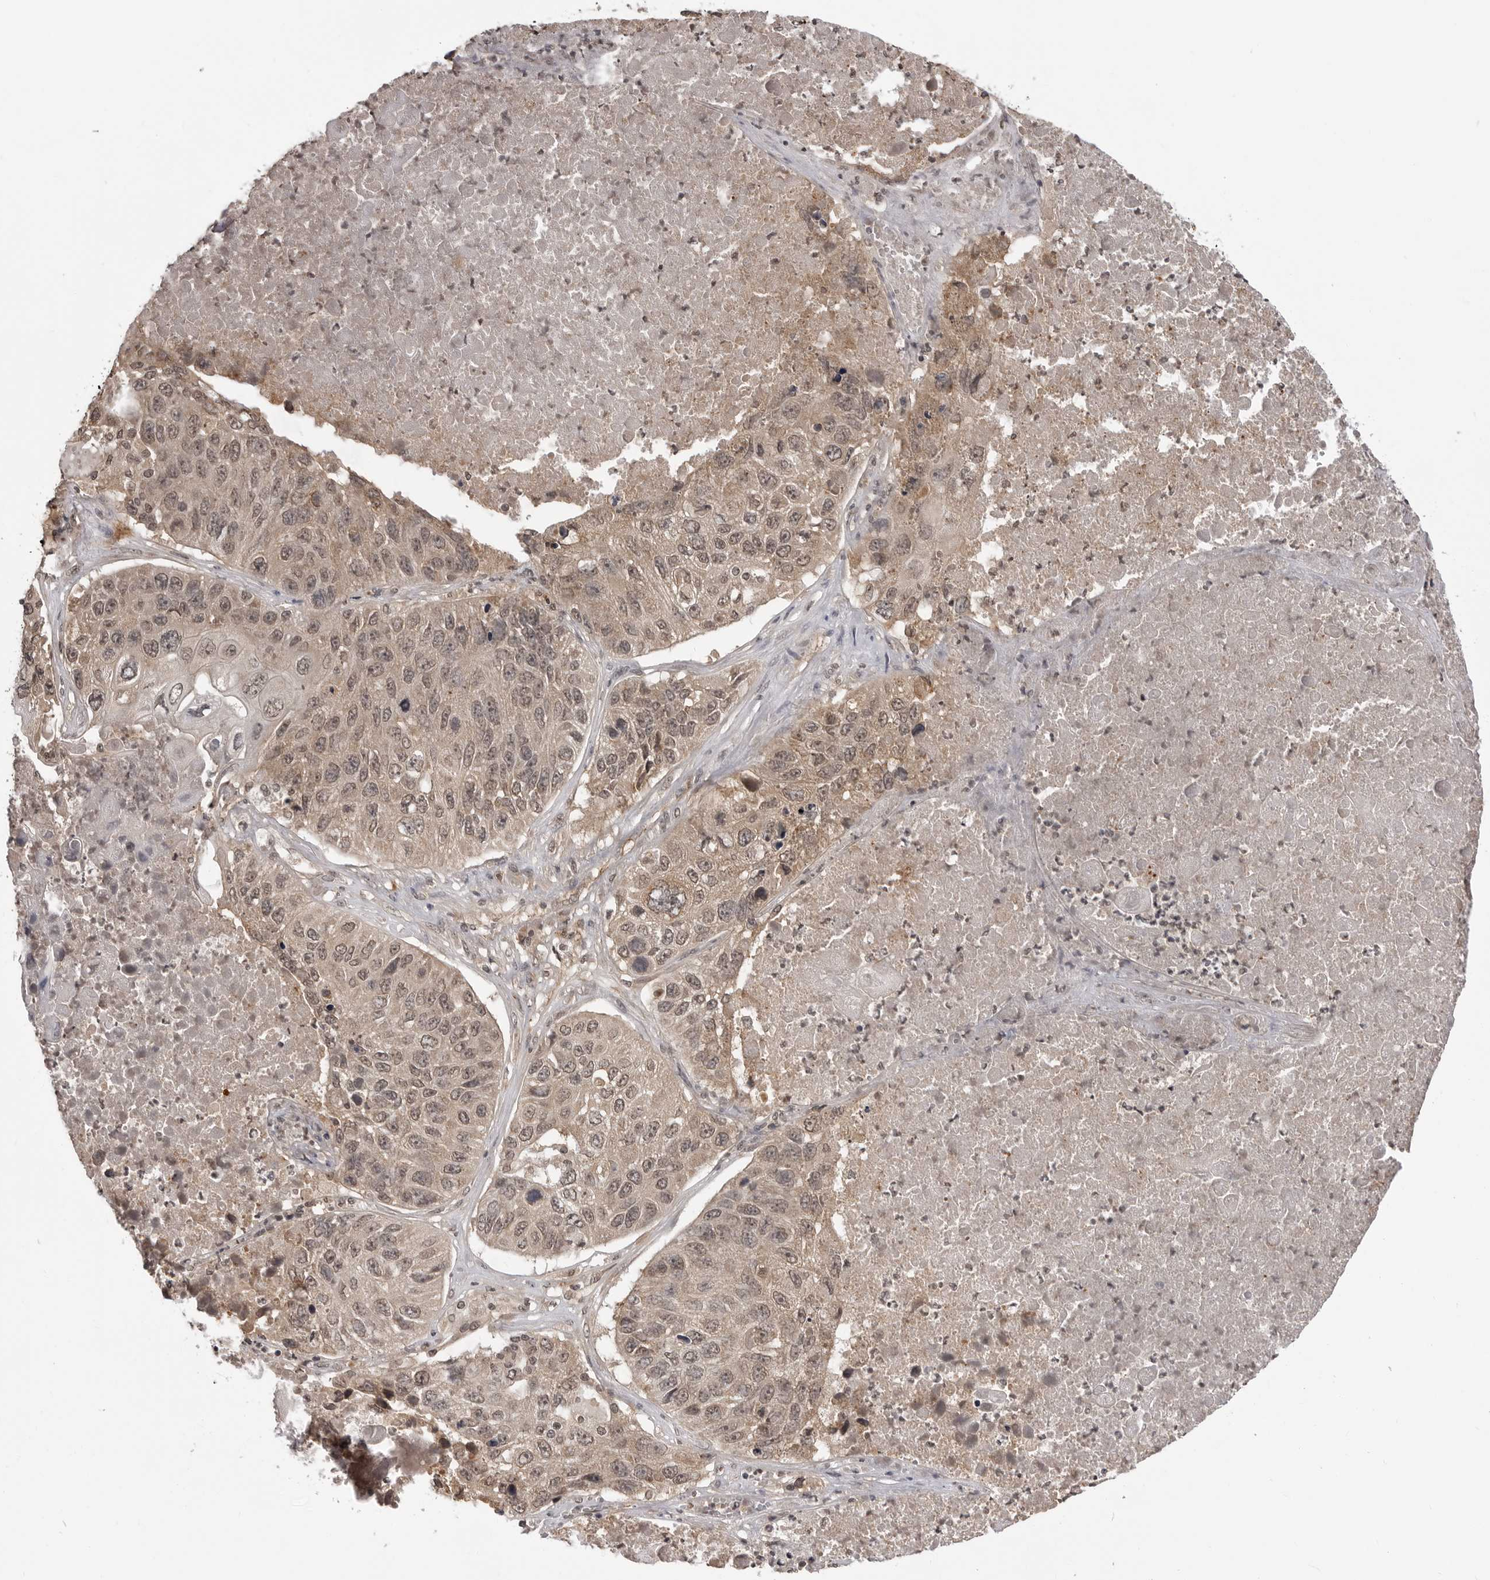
{"staining": {"intensity": "moderate", "quantity": ">75%", "location": "cytoplasmic/membranous,nuclear"}, "tissue": "lung cancer", "cell_type": "Tumor cells", "image_type": "cancer", "snomed": [{"axis": "morphology", "description": "Squamous cell carcinoma, NOS"}, {"axis": "topography", "description": "Lung"}], "caption": "Immunohistochemistry staining of lung cancer, which shows medium levels of moderate cytoplasmic/membranous and nuclear staining in approximately >75% of tumor cells indicating moderate cytoplasmic/membranous and nuclear protein expression. The staining was performed using DAB (brown) for protein detection and nuclei were counterstained in hematoxylin (blue).", "gene": "IL24", "patient": {"sex": "male", "age": 61}}